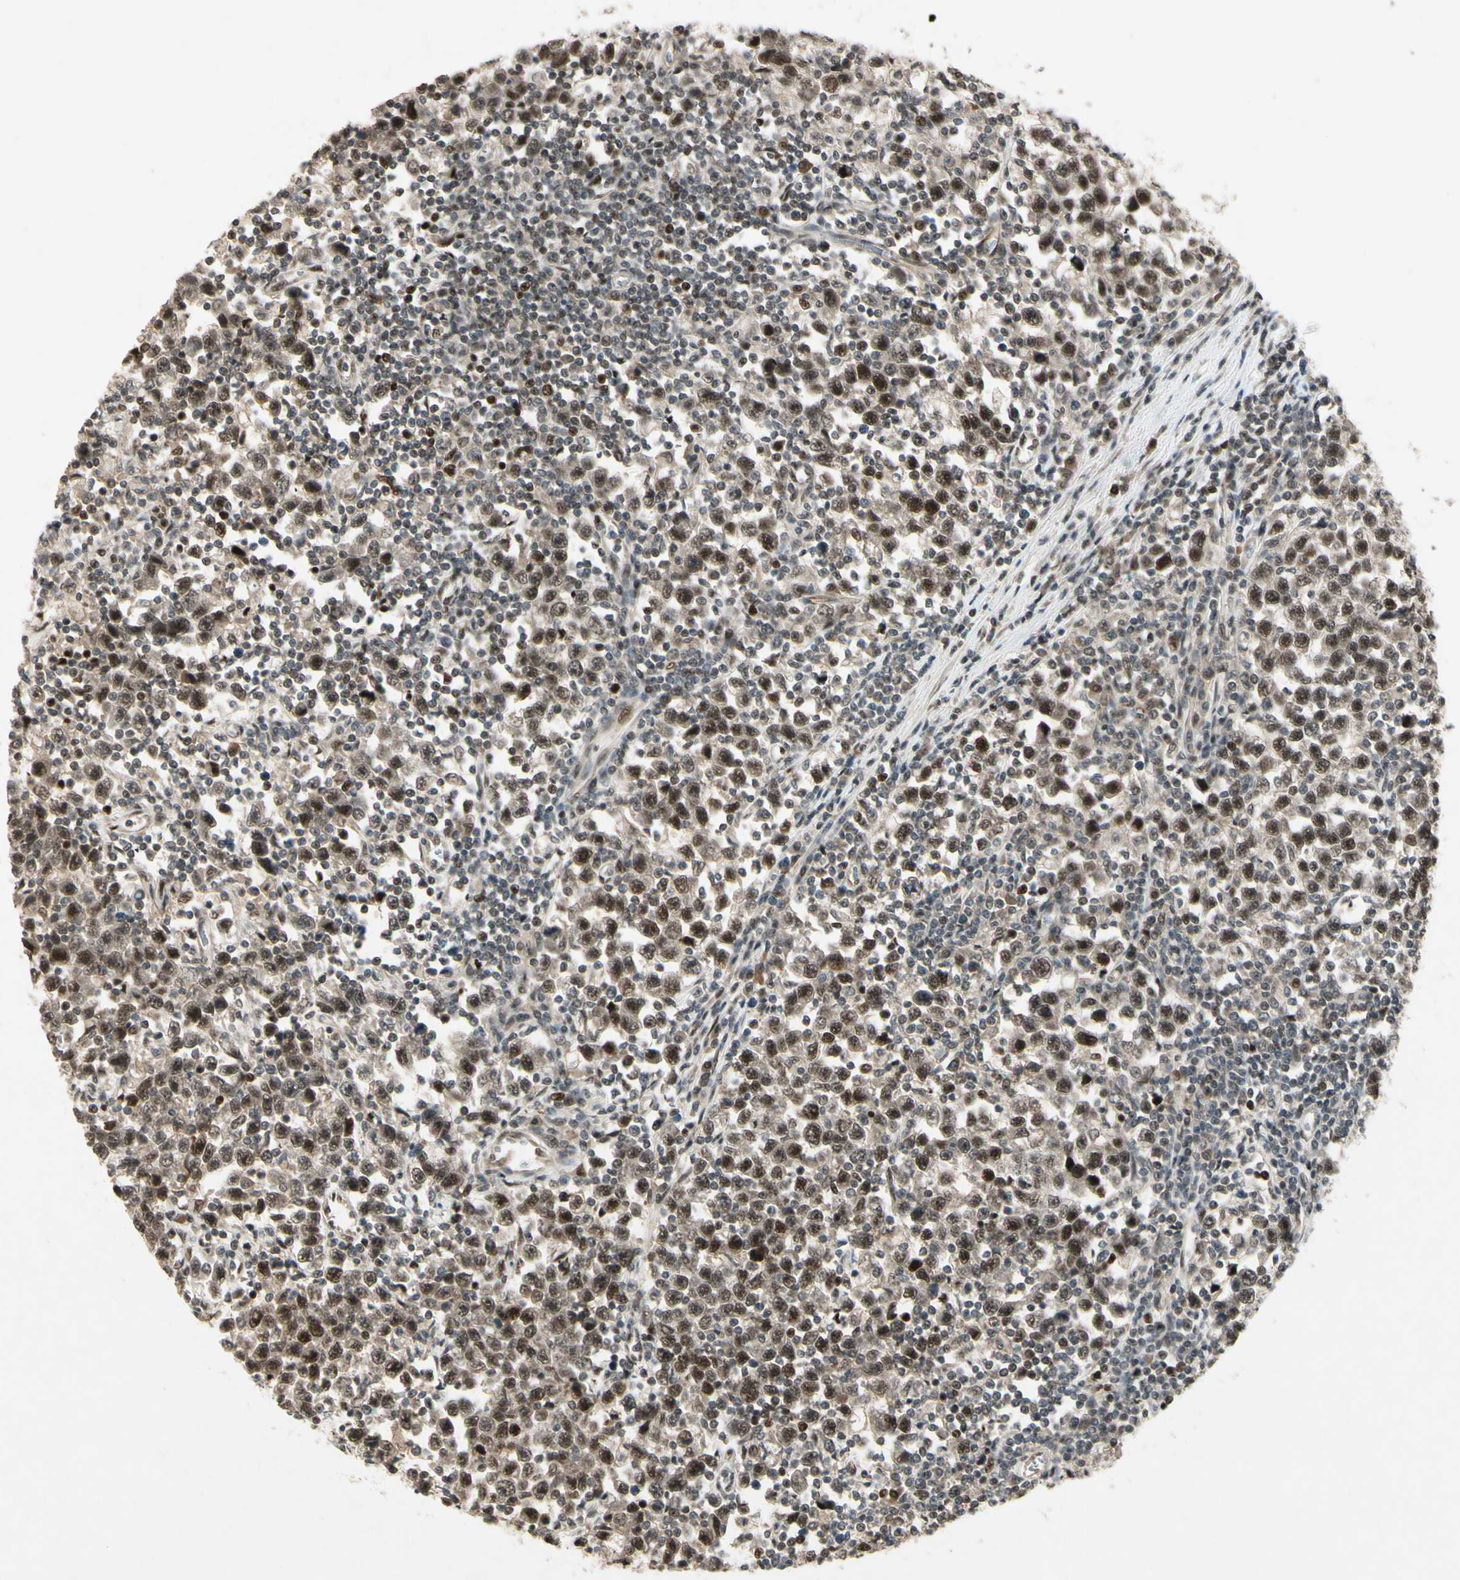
{"staining": {"intensity": "moderate", "quantity": ">75%", "location": "nuclear"}, "tissue": "testis cancer", "cell_type": "Tumor cells", "image_type": "cancer", "snomed": [{"axis": "morphology", "description": "Seminoma, NOS"}, {"axis": "topography", "description": "Testis"}], "caption": "Immunohistochemistry (IHC) photomicrograph of human testis seminoma stained for a protein (brown), which exhibits medium levels of moderate nuclear positivity in about >75% of tumor cells.", "gene": "CDK11A", "patient": {"sex": "male", "age": 43}}